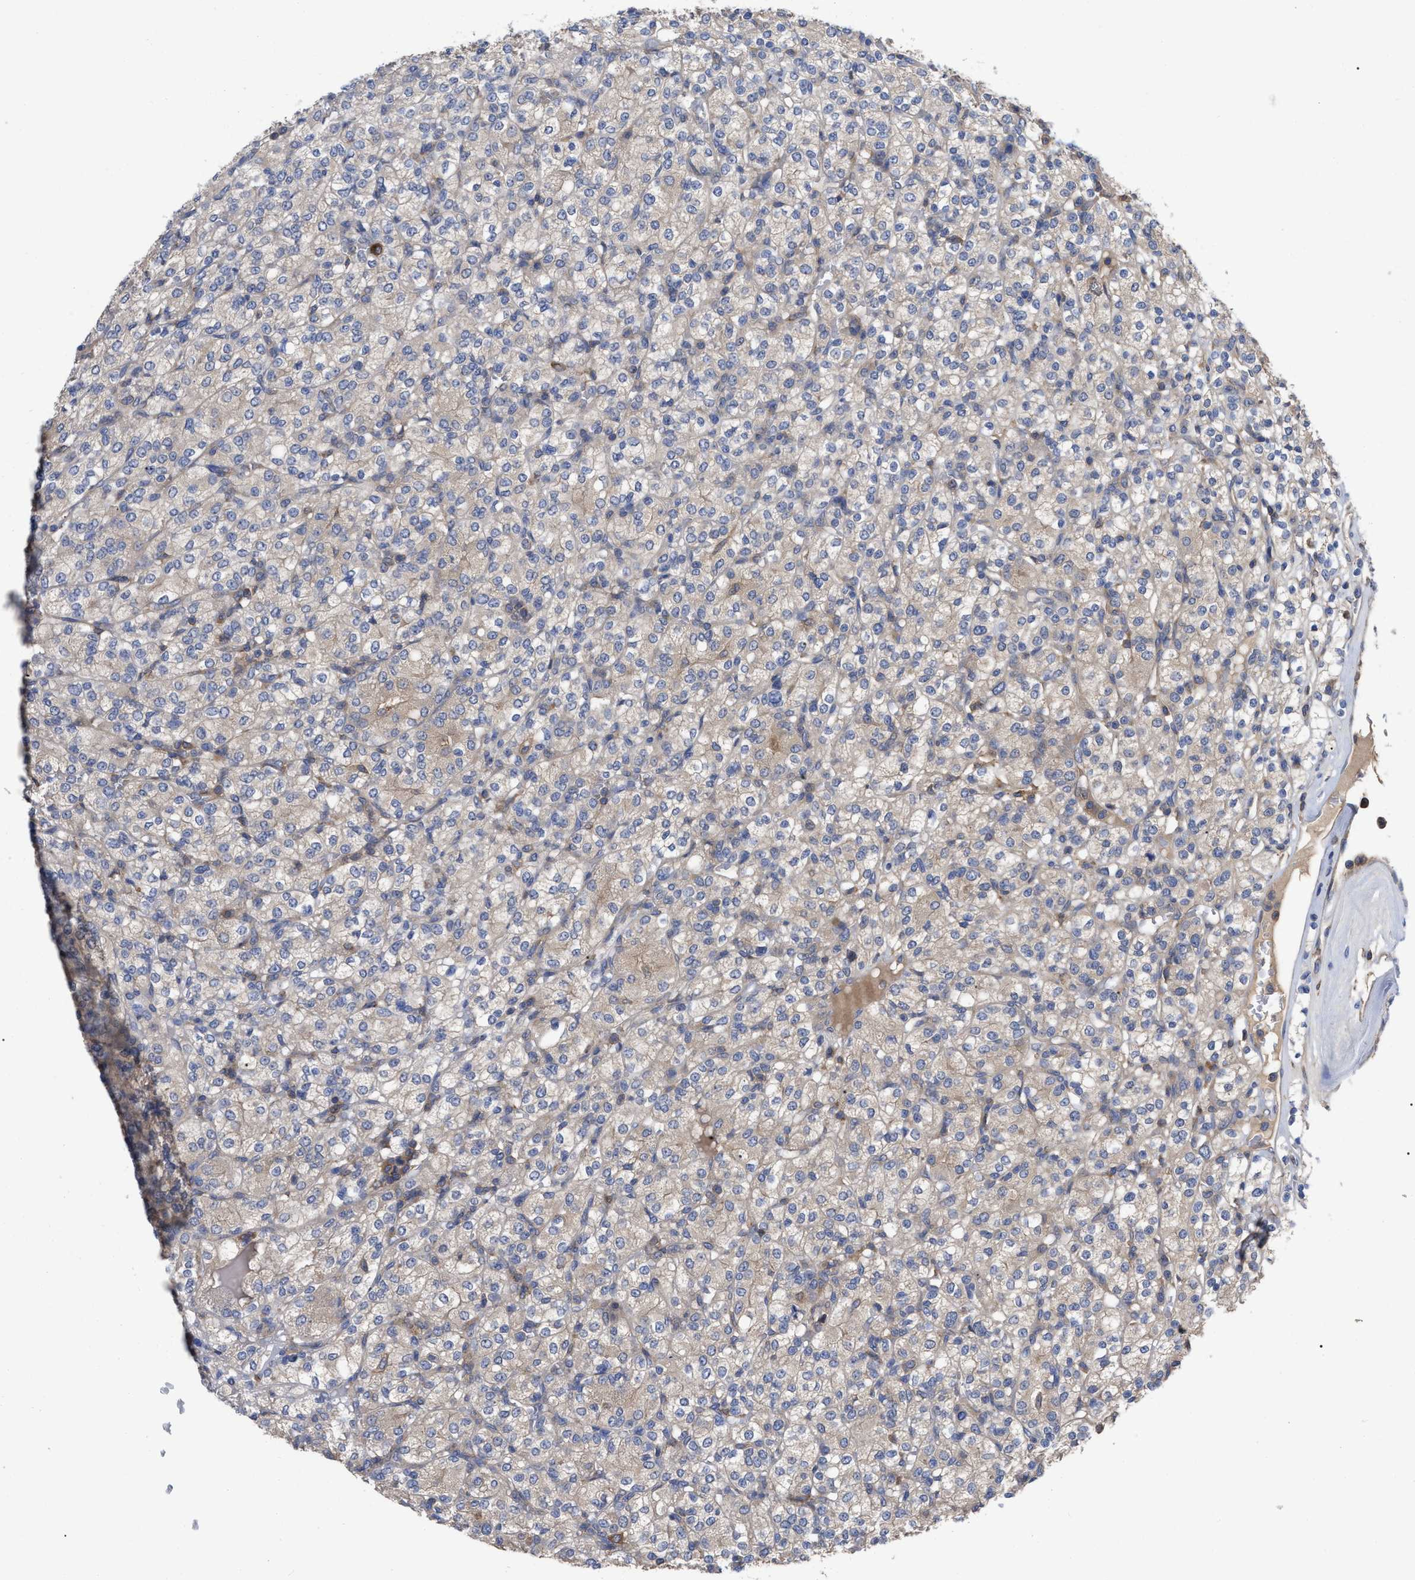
{"staining": {"intensity": "weak", "quantity": ">75%", "location": "cytoplasmic/membranous"}, "tissue": "renal cancer", "cell_type": "Tumor cells", "image_type": "cancer", "snomed": [{"axis": "morphology", "description": "Adenocarcinoma, NOS"}, {"axis": "topography", "description": "Kidney"}], "caption": "Renal cancer (adenocarcinoma) was stained to show a protein in brown. There is low levels of weak cytoplasmic/membranous expression in approximately >75% of tumor cells. The staining was performed using DAB, with brown indicating positive protein expression. Nuclei are stained blue with hematoxylin.", "gene": "RAP1GDS1", "patient": {"sex": "male", "age": 77}}